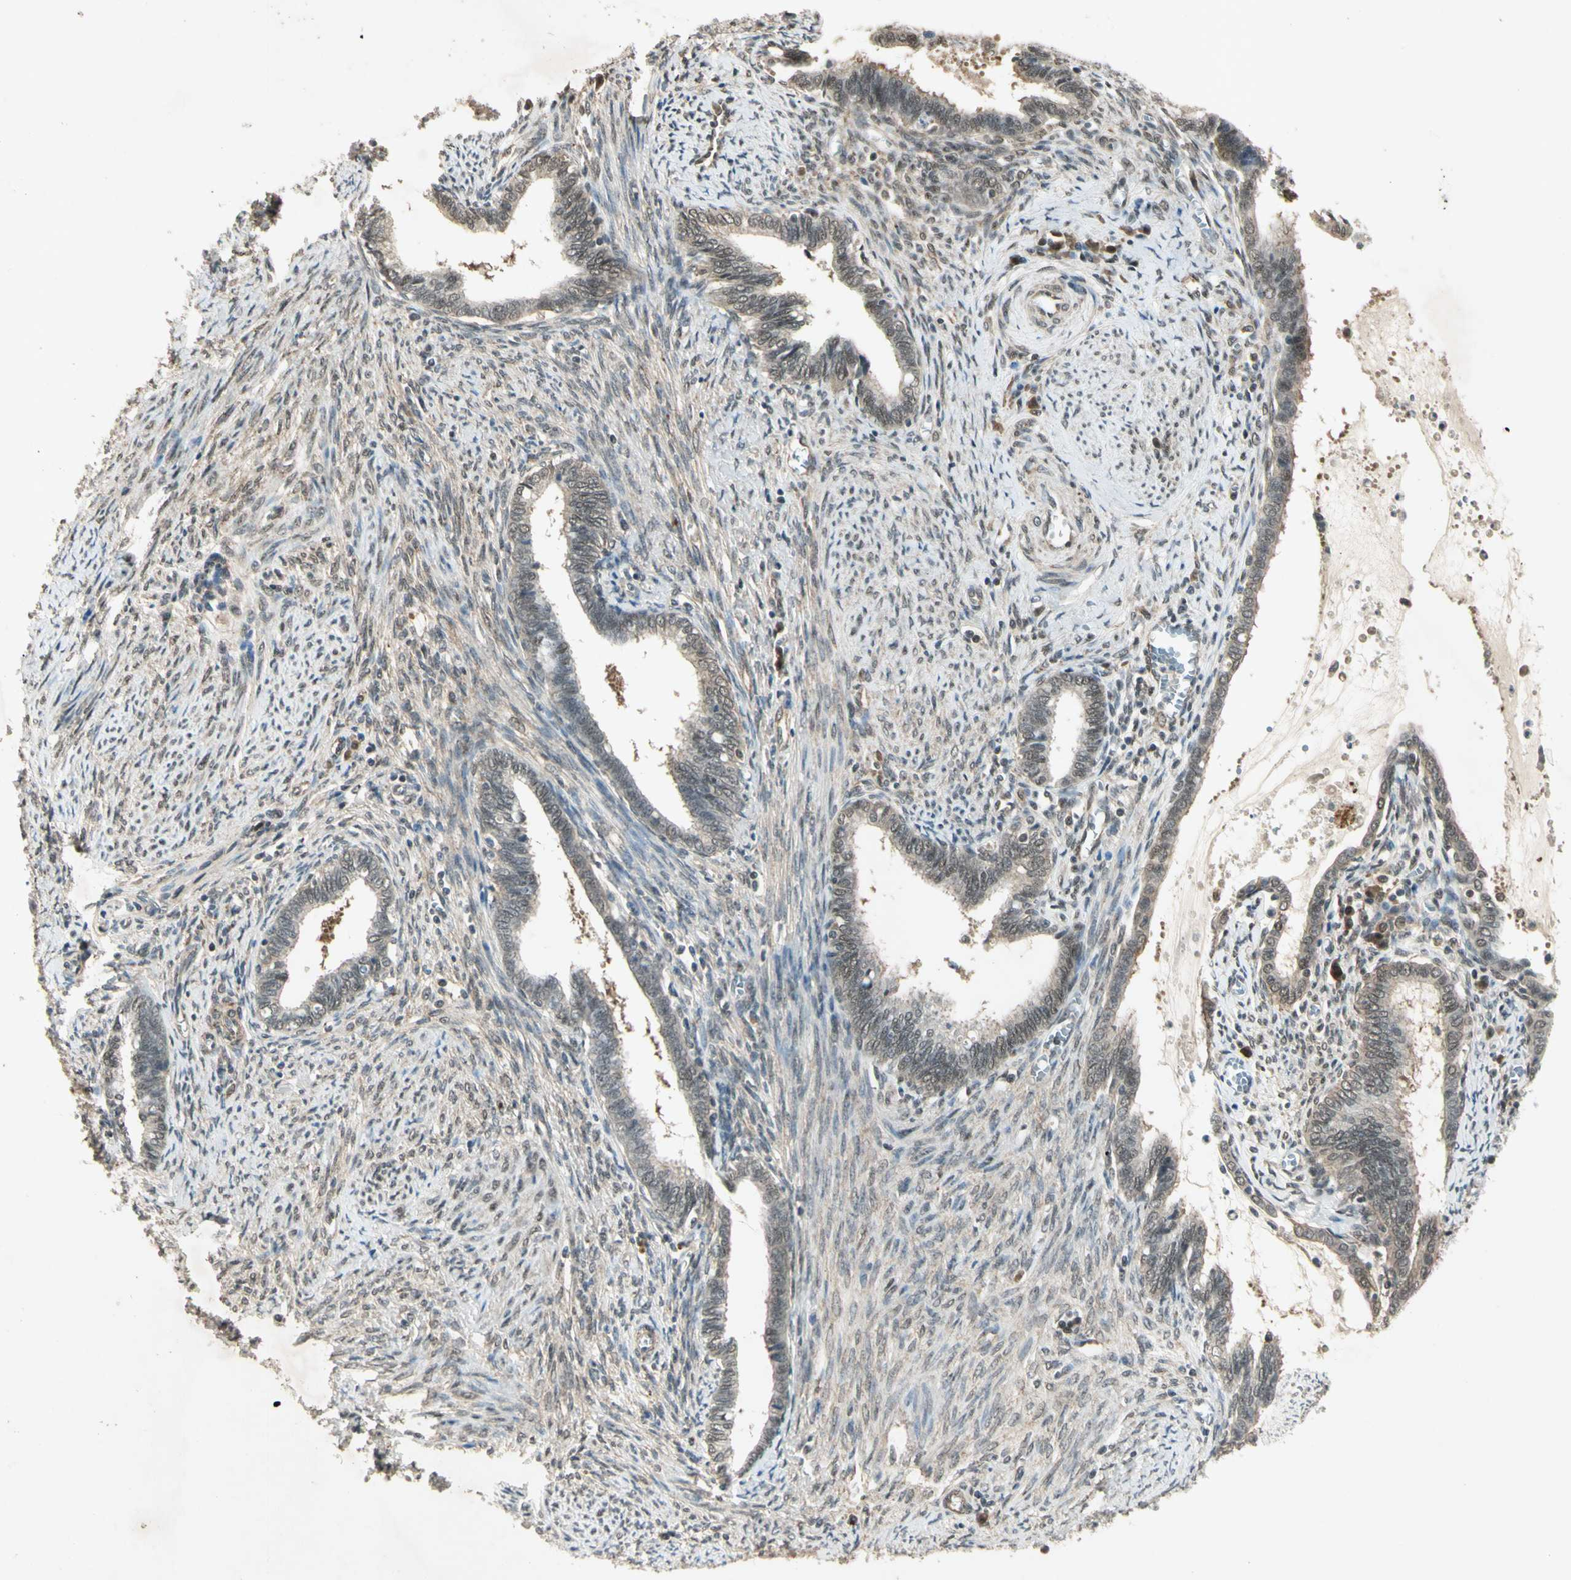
{"staining": {"intensity": "weak", "quantity": ">75%", "location": "nuclear"}, "tissue": "cervical cancer", "cell_type": "Tumor cells", "image_type": "cancer", "snomed": [{"axis": "morphology", "description": "Adenocarcinoma, NOS"}, {"axis": "topography", "description": "Cervix"}], "caption": "Immunohistochemical staining of cervical cancer exhibits weak nuclear protein positivity in approximately >75% of tumor cells.", "gene": "PSMD5", "patient": {"sex": "female", "age": 44}}